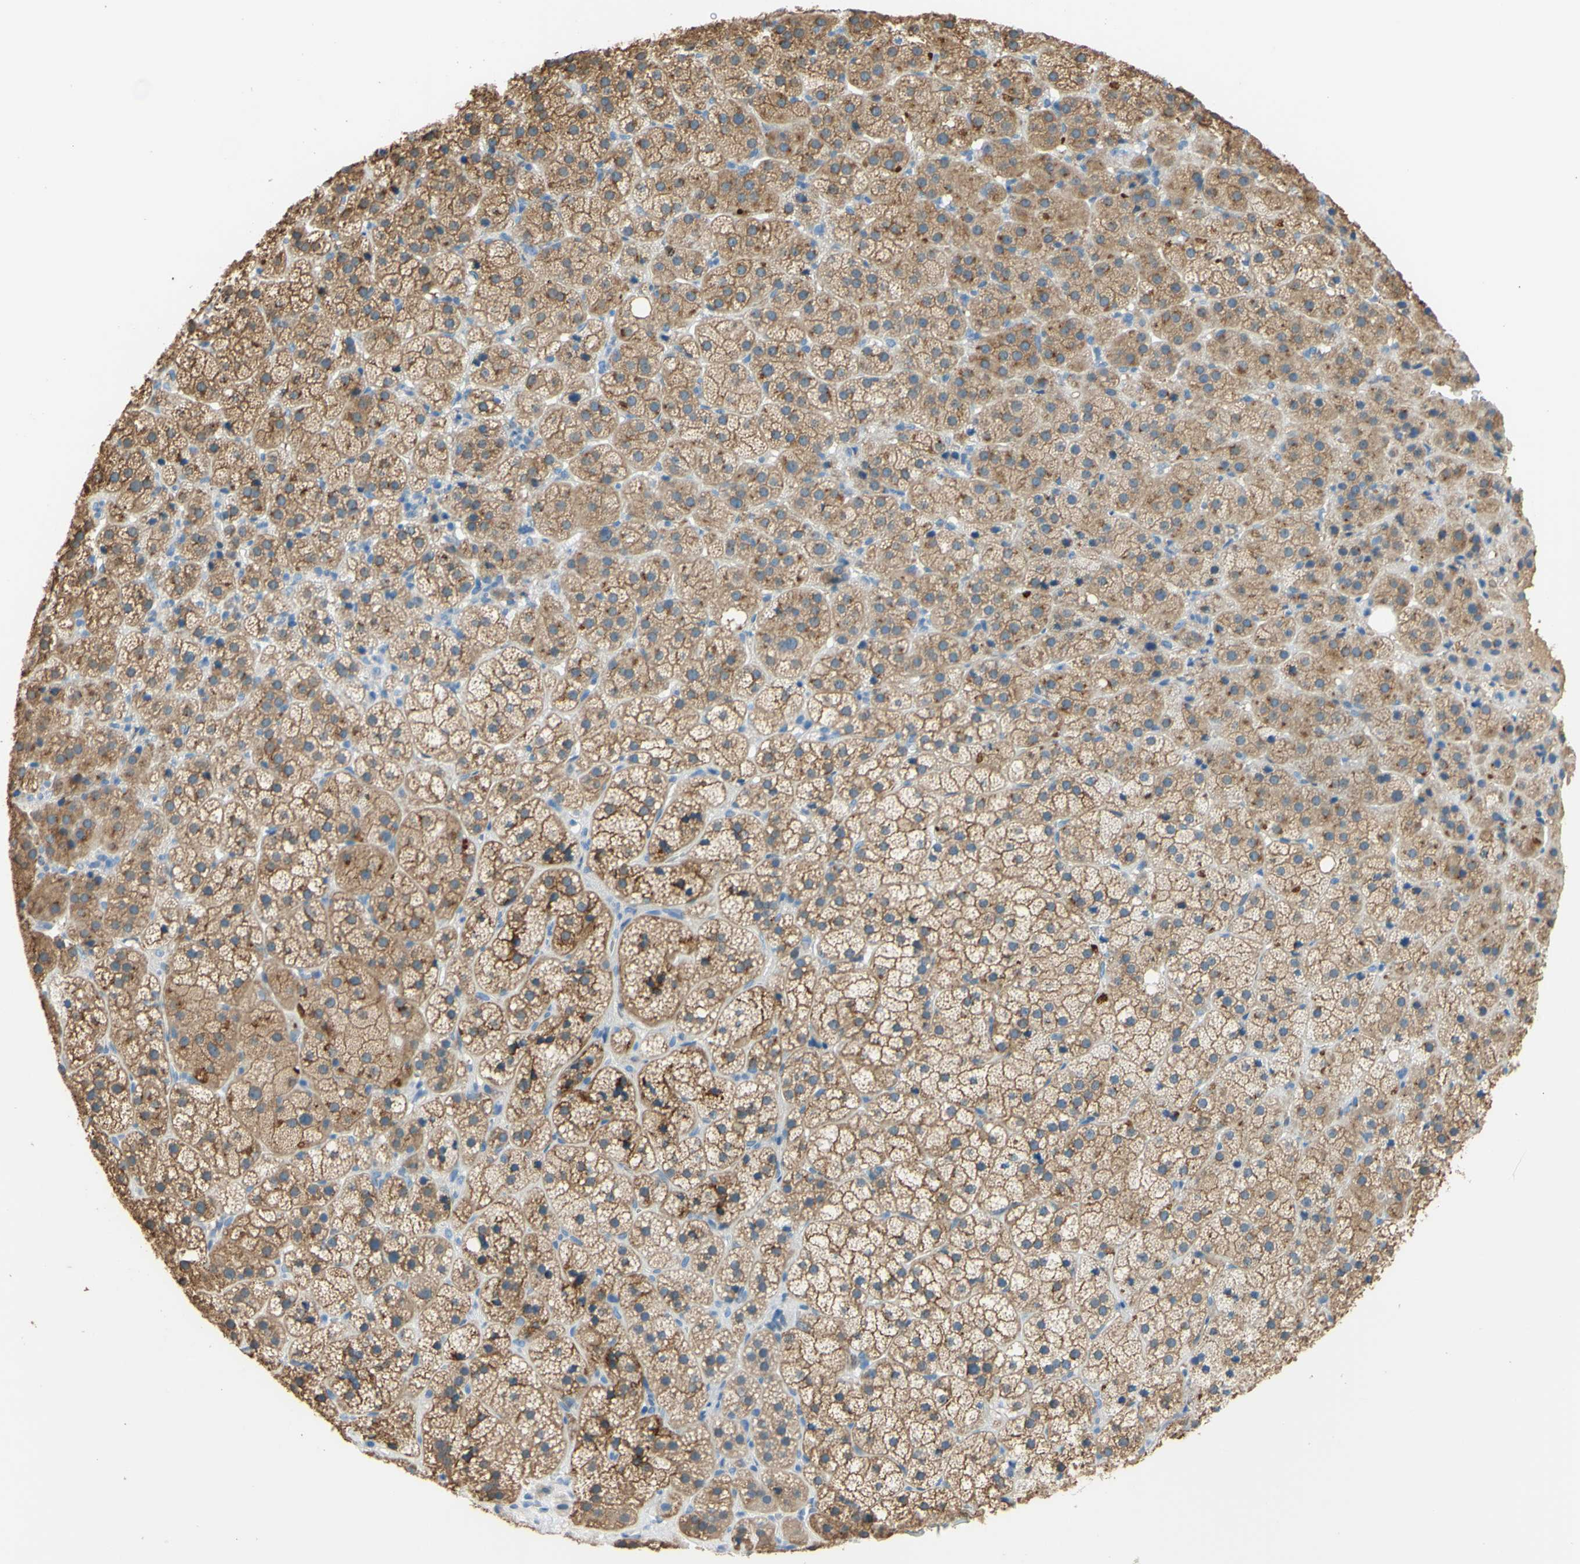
{"staining": {"intensity": "moderate", "quantity": ">75%", "location": "cytoplasmic/membranous"}, "tissue": "adrenal gland", "cell_type": "Glandular cells", "image_type": "normal", "snomed": [{"axis": "morphology", "description": "Normal tissue, NOS"}, {"axis": "topography", "description": "Adrenal gland"}], "caption": "A medium amount of moderate cytoplasmic/membranous staining is present in about >75% of glandular cells in normal adrenal gland.", "gene": "FRMD4B", "patient": {"sex": "female", "age": 57}}